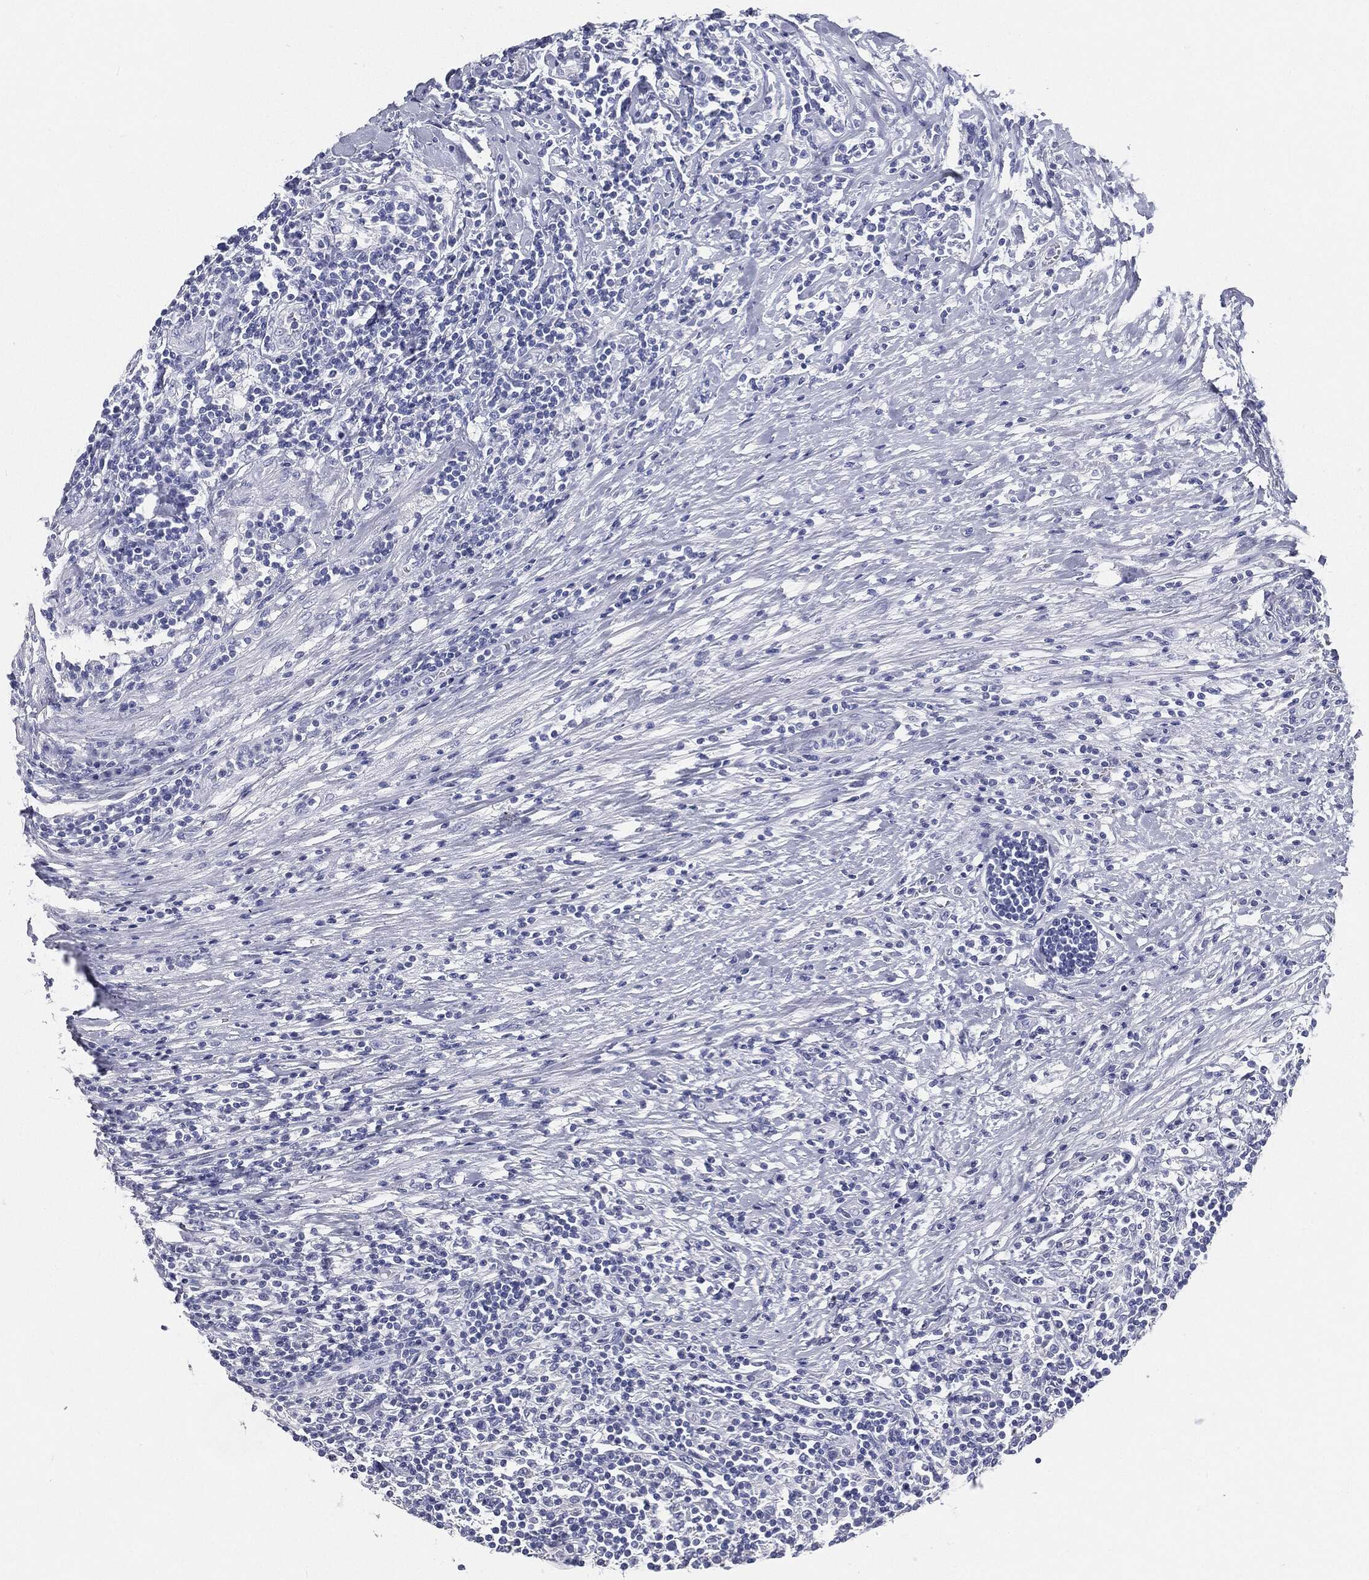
{"staining": {"intensity": "negative", "quantity": "none", "location": "none"}, "tissue": "lymphoma", "cell_type": "Tumor cells", "image_type": "cancer", "snomed": [{"axis": "morphology", "description": "Malignant lymphoma, non-Hodgkin's type, High grade"}, {"axis": "topography", "description": "Lymph node"}], "caption": "Immunohistochemistry of malignant lymphoma, non-Hodgkin's type (high-grade) shows no positivity in tumor cells.", "gene": "CUZD1", "patient": {"sex": "female", "age": 84}}